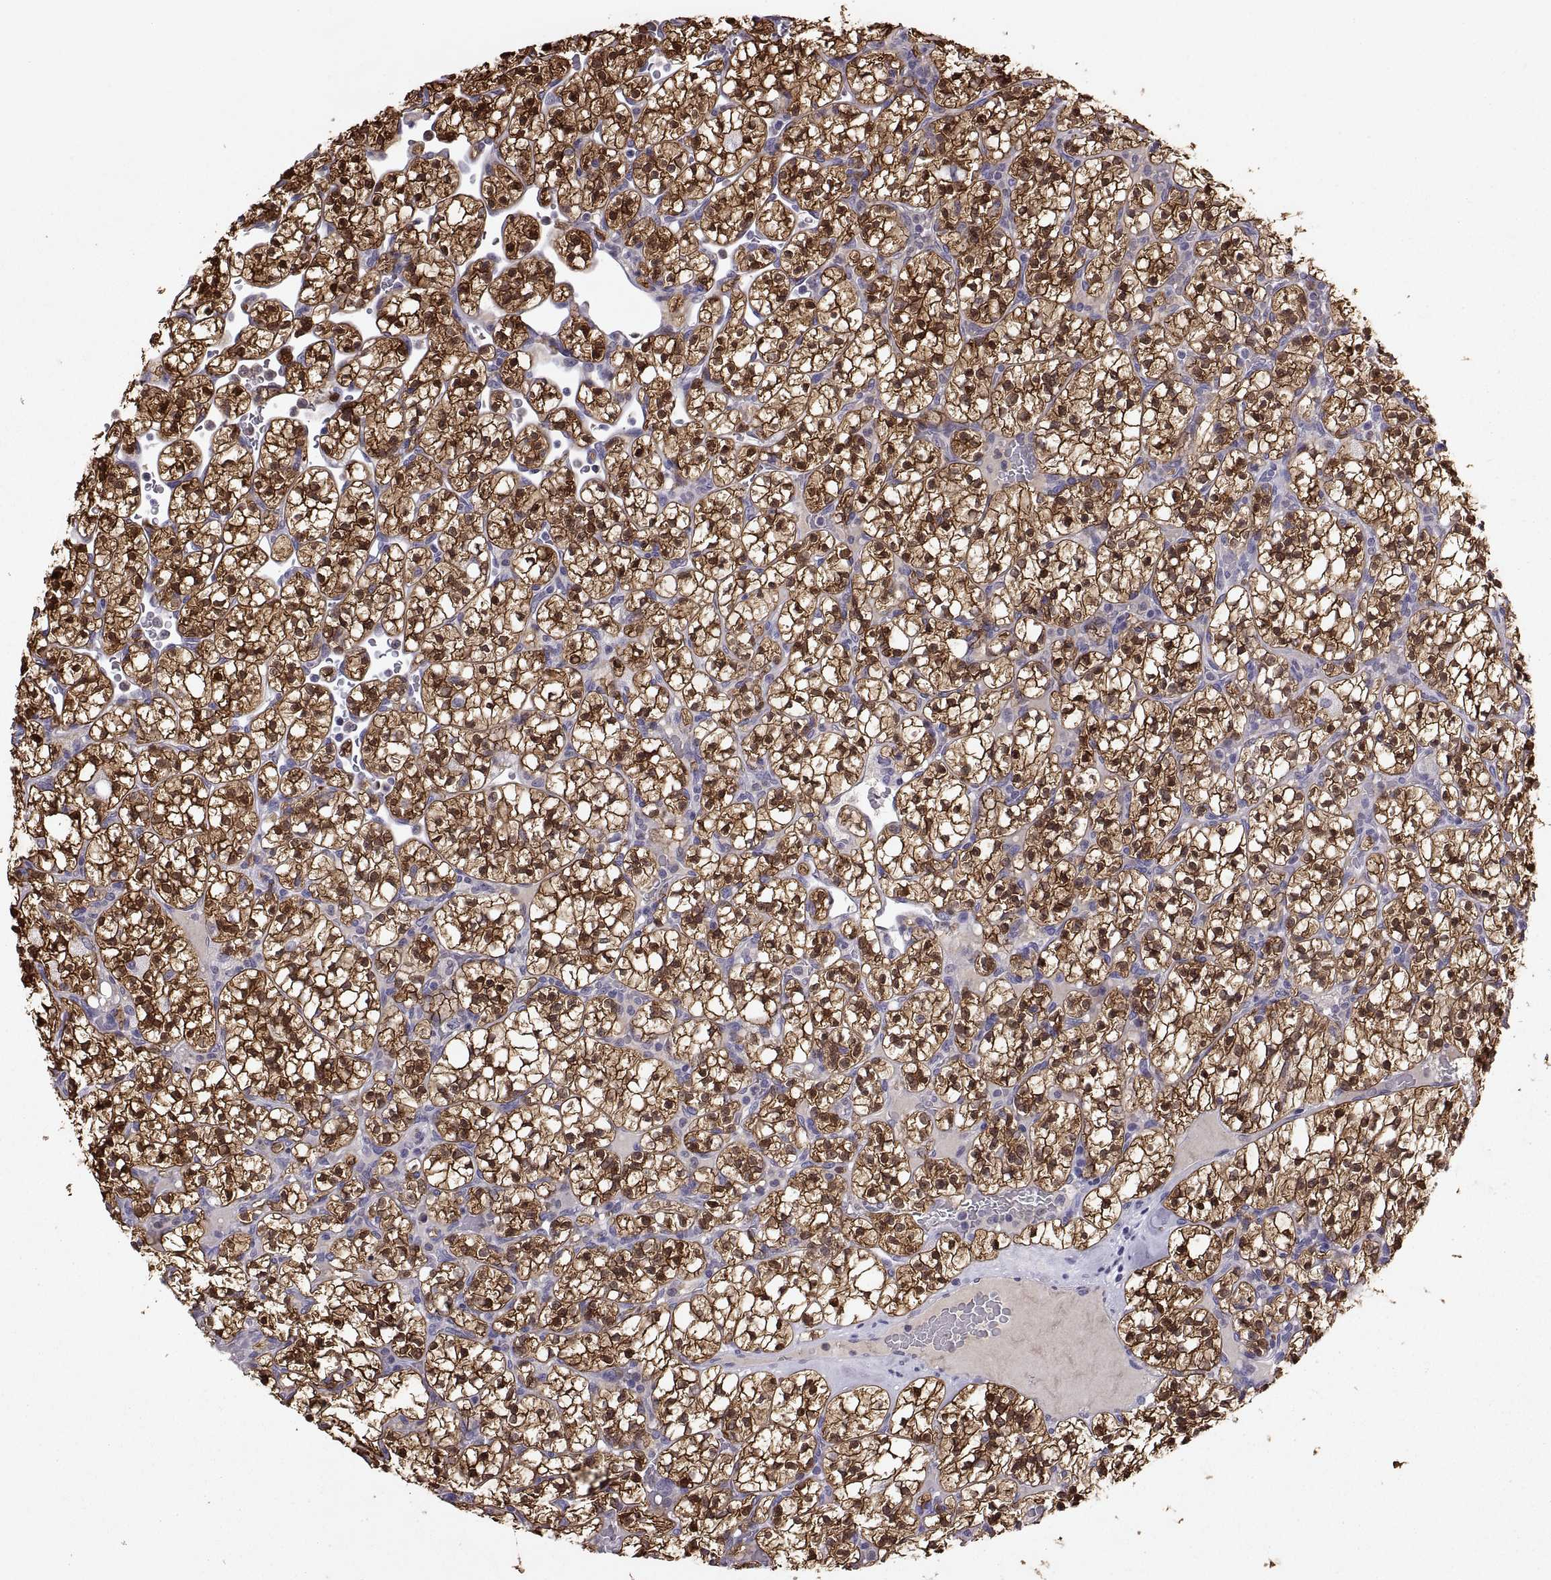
{"staining": {"intensity": "strong", "quantity": ">75%", "location": "cytoplasmic/membranous,nuclear"}, "tissue": "renal cancer", "cell_type": "Tumor cells", "image_type": "cancer", "snomed": [{"axis": "morphology", "description": "Adenocarcinoma, NOS"}, {"axis": "topography", "description": "Kidney"}], "caption": "Renal cancer stained with immunohistochemistry (IHC) exhibits strong cytoplasmic/membranous and nuclear staining in approximately >75% of tumor cells.", "gene": "FGF9", "patient": {"sex": "female", "age": 89}}